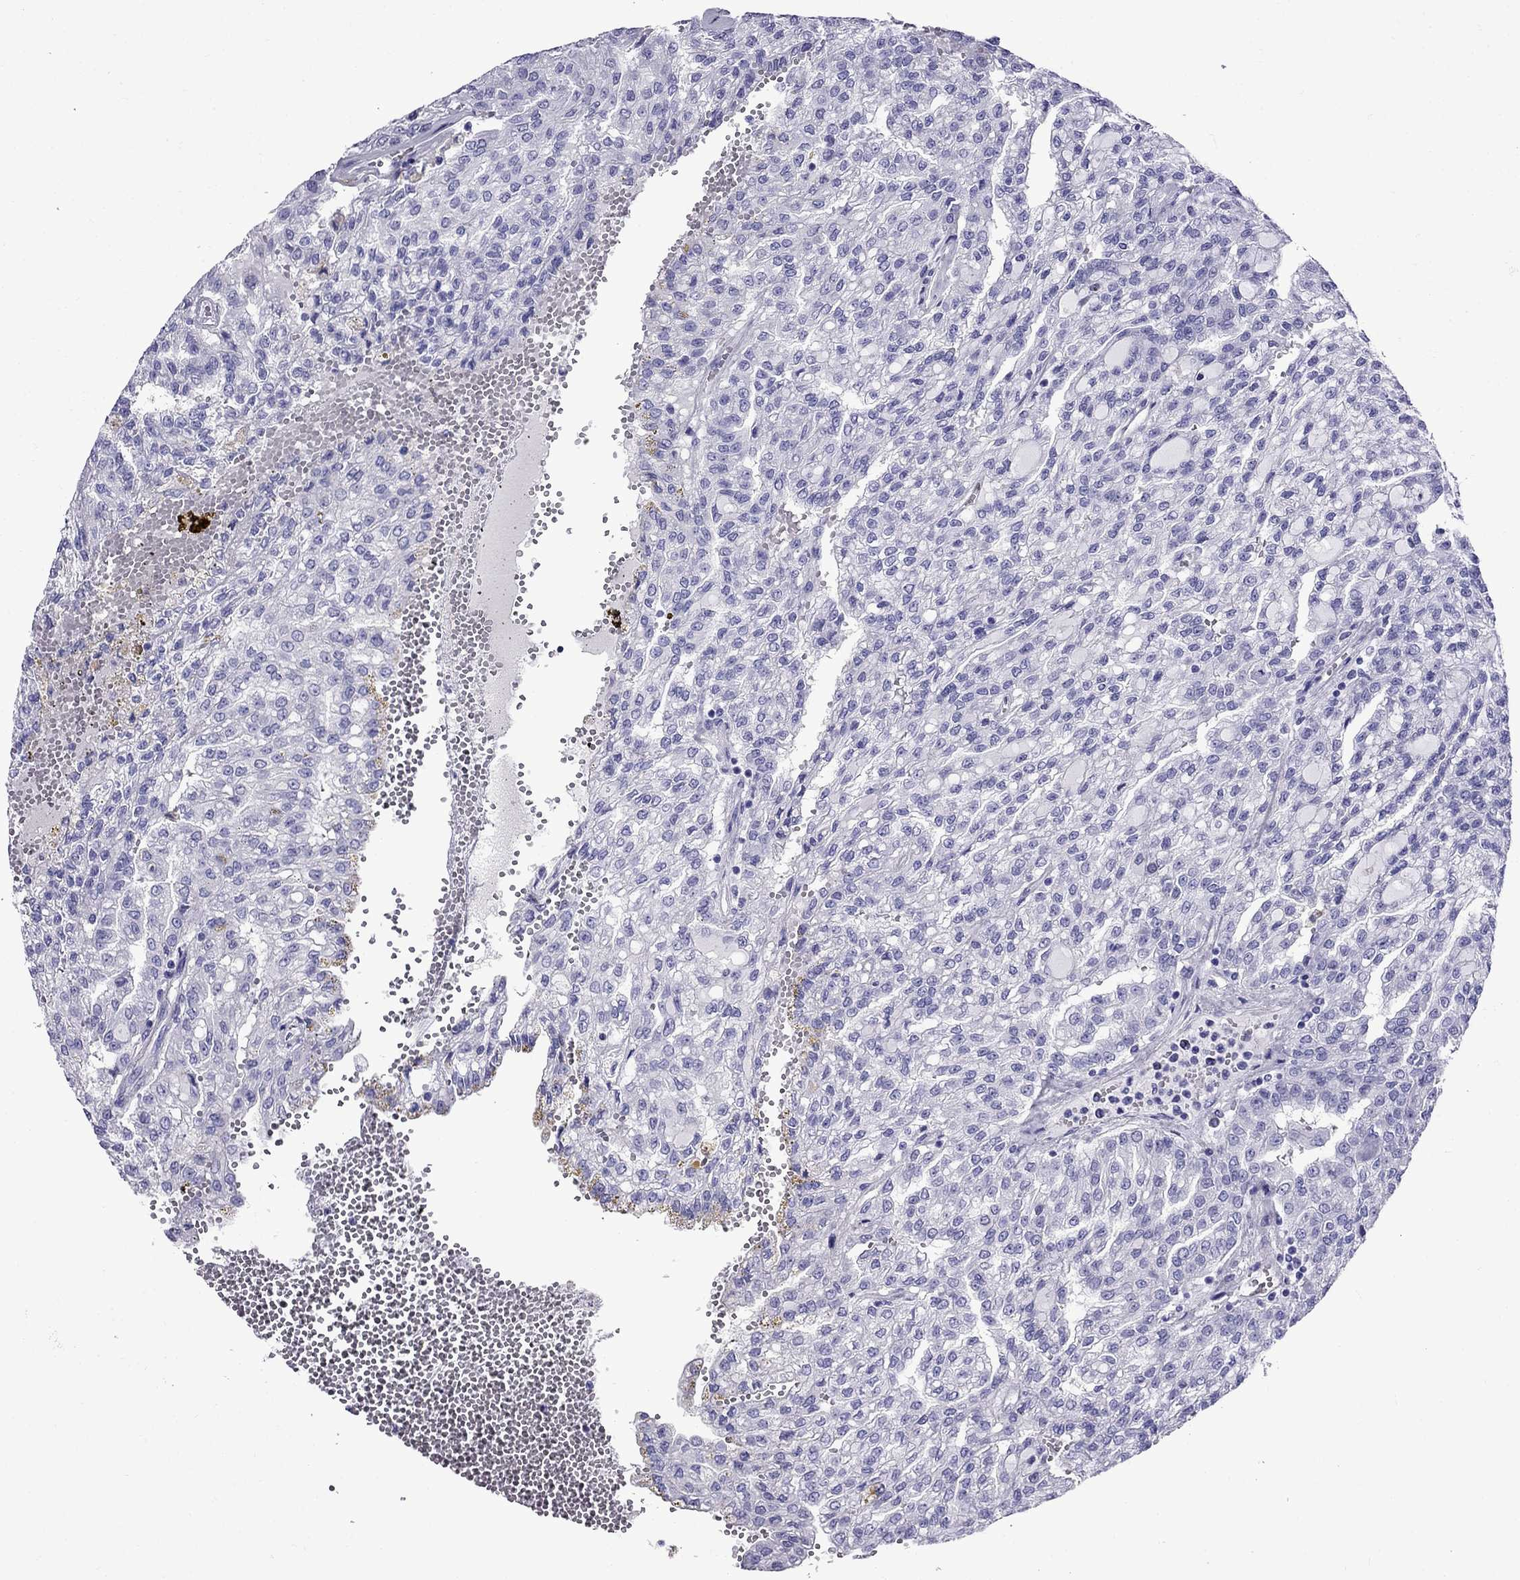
{"staining": {"intensity": "negative", "quantity": "none", "location": "none"}, "tissue": "renal cancer", "cell_type": "Tumor cells", "image_type": "cancer", "snomed": [{"axis": "morphology", "description": "Adenocarcinoma, NOS"}, {"axis": "topography", "description": "Kidney"}], "caption": "Photomicrograph shows no significant protein positivity in tumor cells of renal cancer (adenocarcinoma).", "gene": "CRYBA1", "patient": {"sex": "male", "age": 63}}